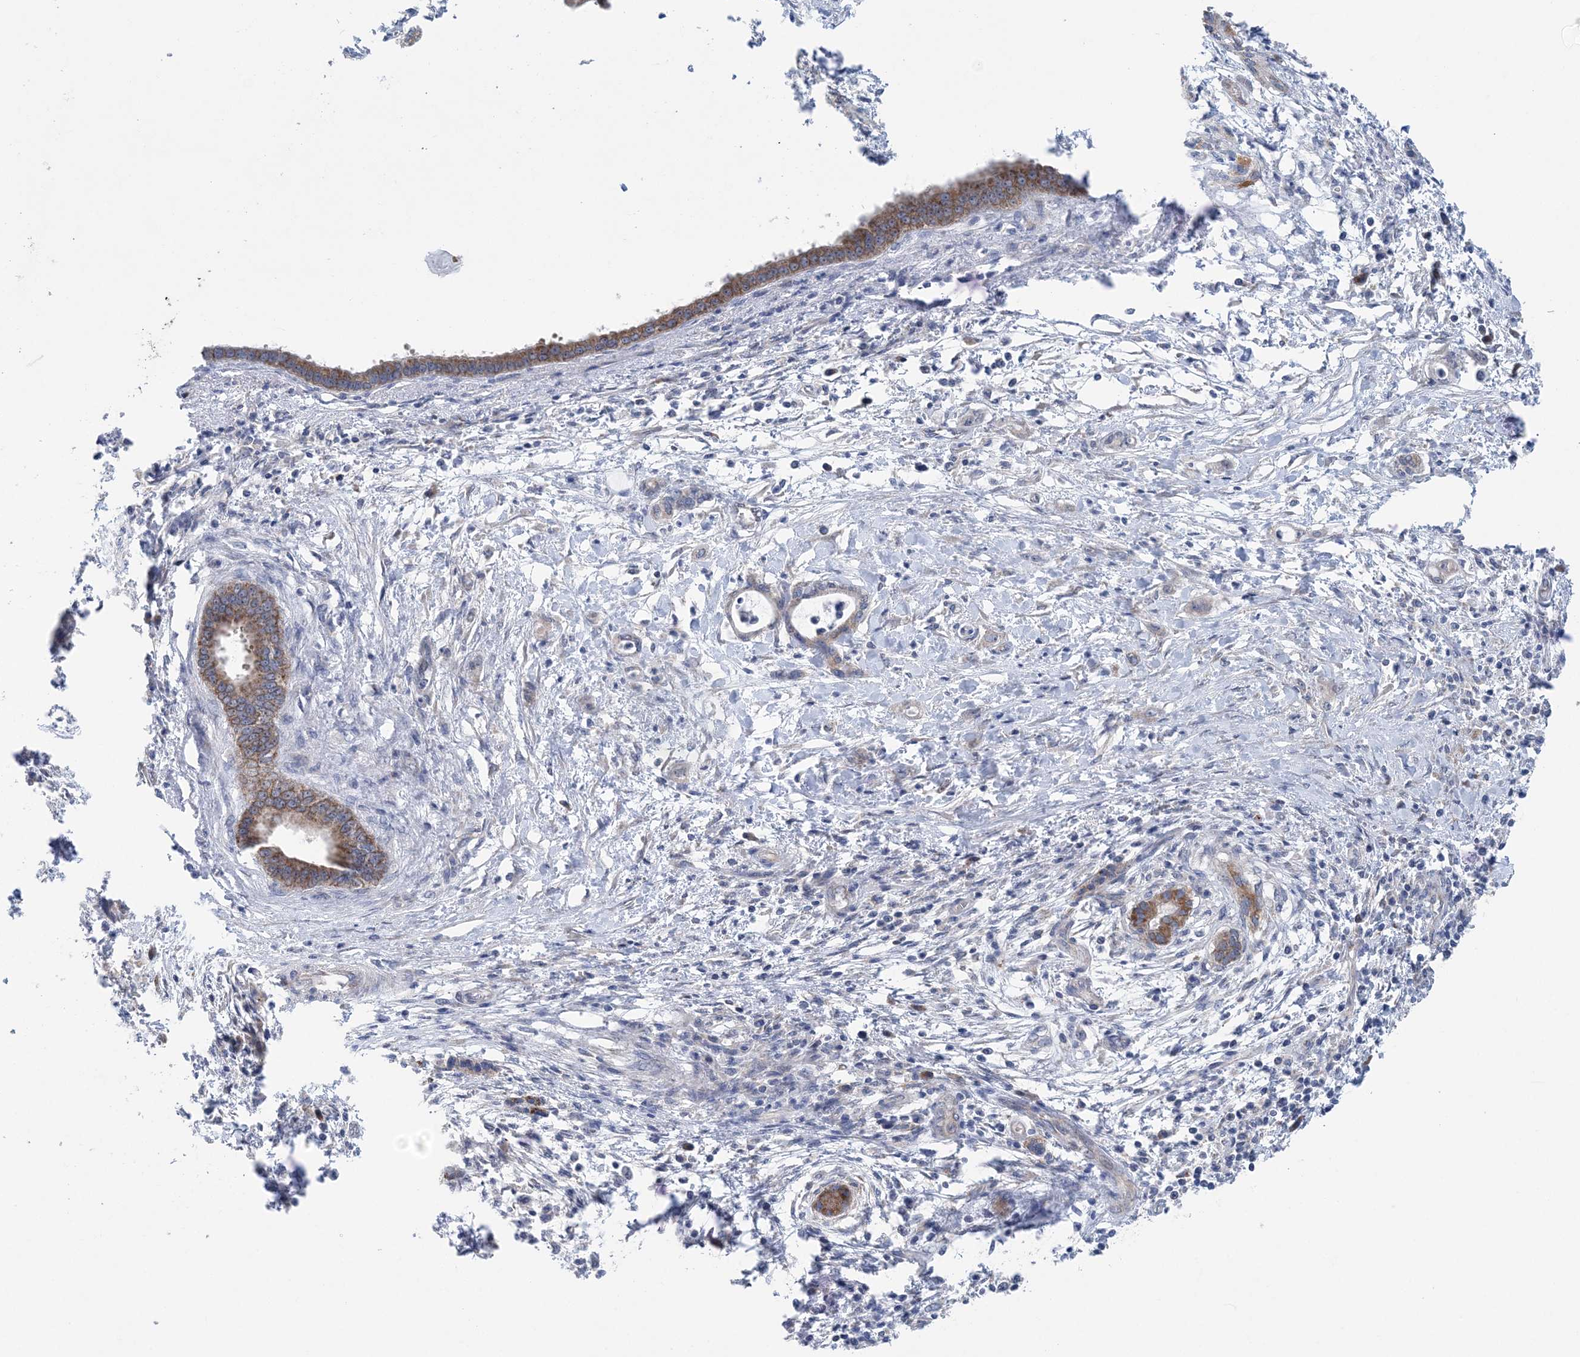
{"staining": {"intensity": "moderate", "quantity": ">75%", "location": "cytoplasmic/membranous"}, "tissue": "pancreatic cancer", "cell_type": "Tumor cells", "image_type": "cancer", "snomed": [{"axis": "morphology", "description": "Adenocarcinoma, NOS"}, {"axis": "topography", "description": "Pancreas"}], "caption": "Pancreatic adenocarcinoma was stained to show a protein in brown. There is medium levels of moderate cytoplasmic/membranous staining in approximately >75% of tumor cells.", "gene": "COPE", "patient": {"sex": "female", "age": 55}}